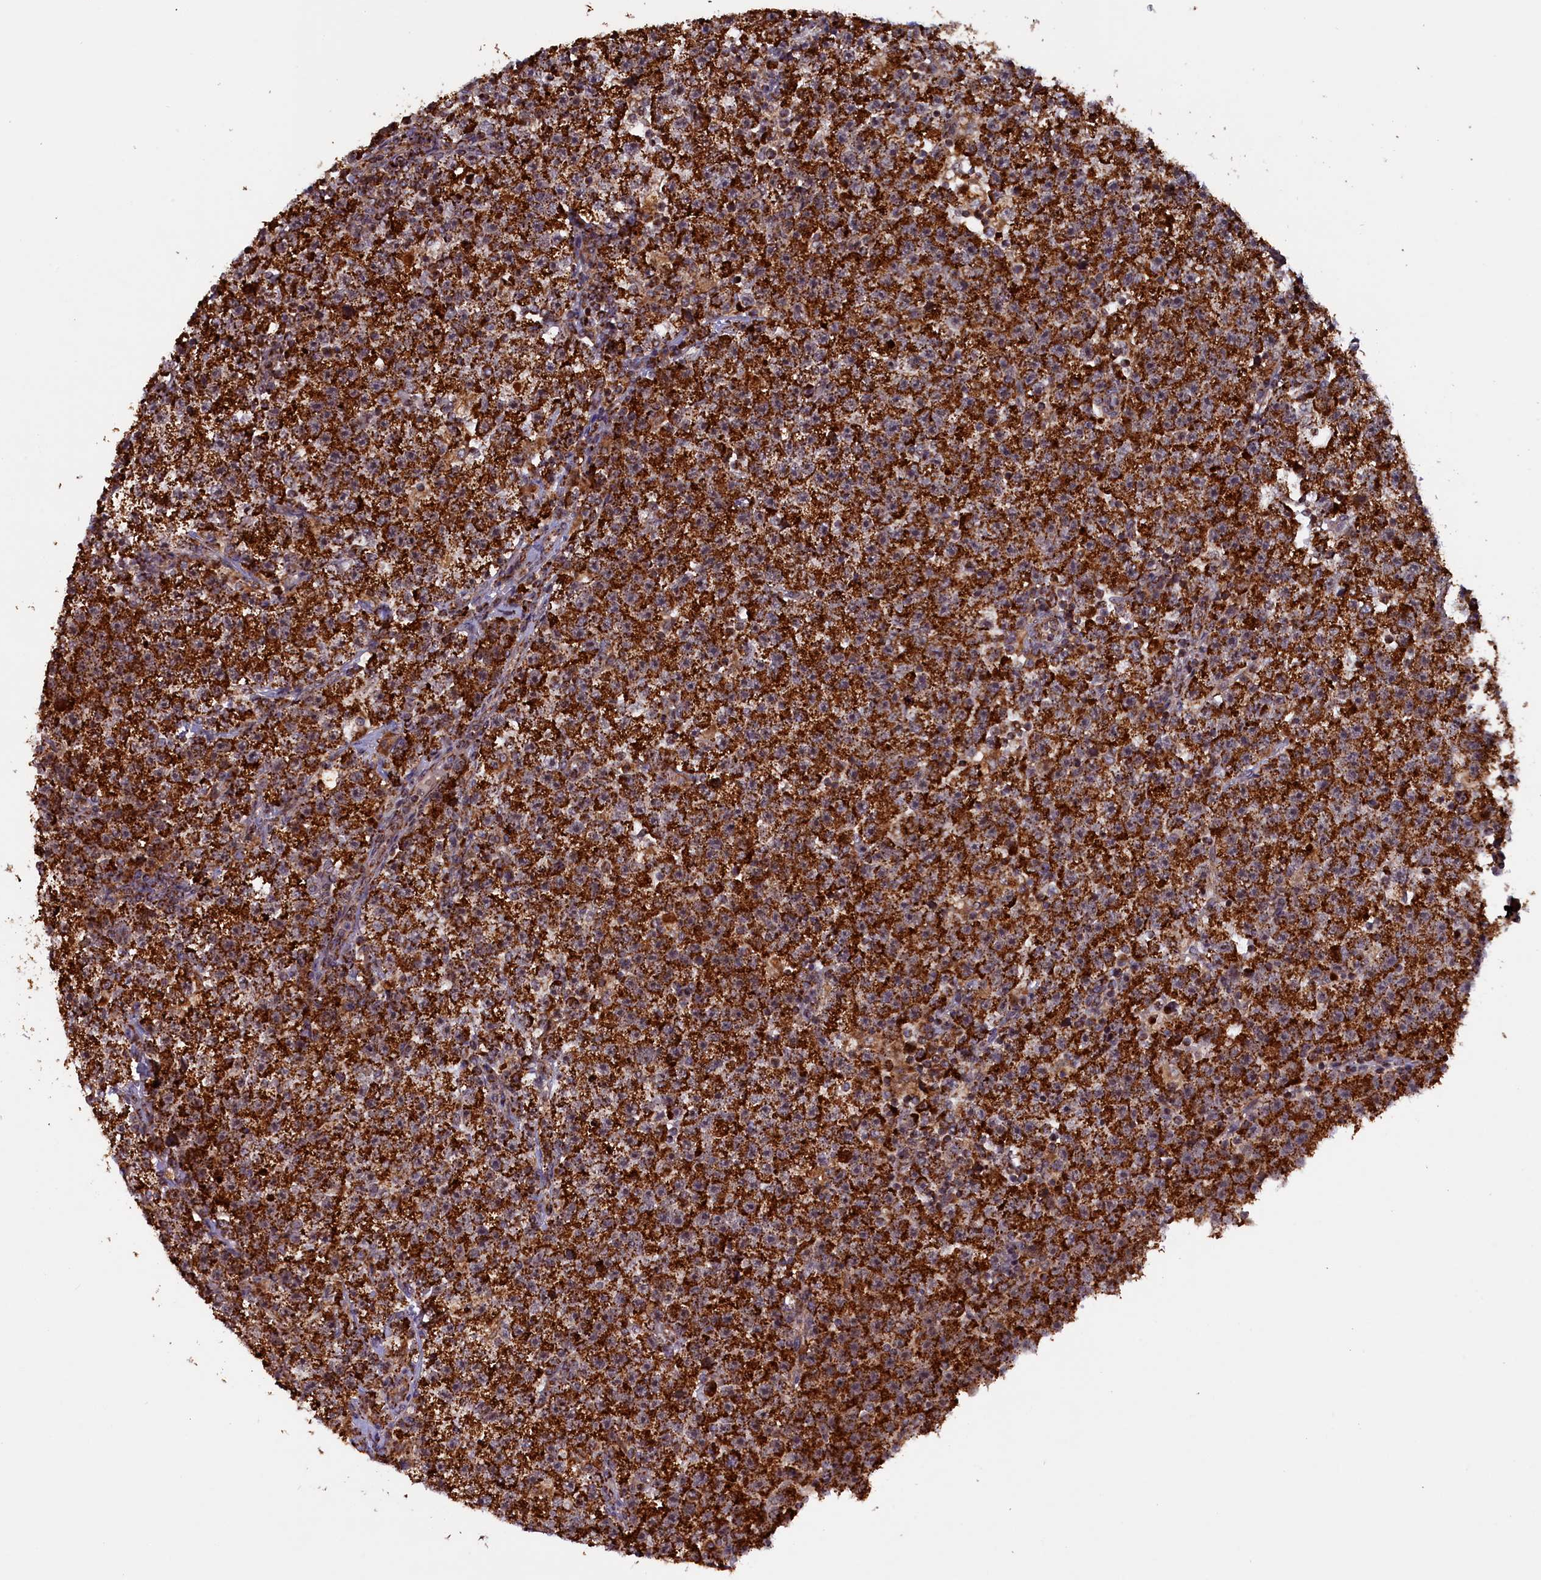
{"staining": {"intensity": "strong", "quantity": ">75%", "location": "cytoplasmic/membranous"}, "tissue": "testis cancer", "cell_type": "Tumor cells", "image_type": "cancer", "snomed": [{"axis": "morphology", "description": "Seminoma, NOS"}, {"axis": "topography", "description": "Testis"}], "caption": "Immunohistochemistry (DAB (3,3'-diaminobenzidine)) staining of testis seminoma demonstrates strong cytoplasmic/membranous protein positivity in about >75% of tumor cells.", "gene": "DUS3L", "patient": {"sex": "male", "age": 22}}